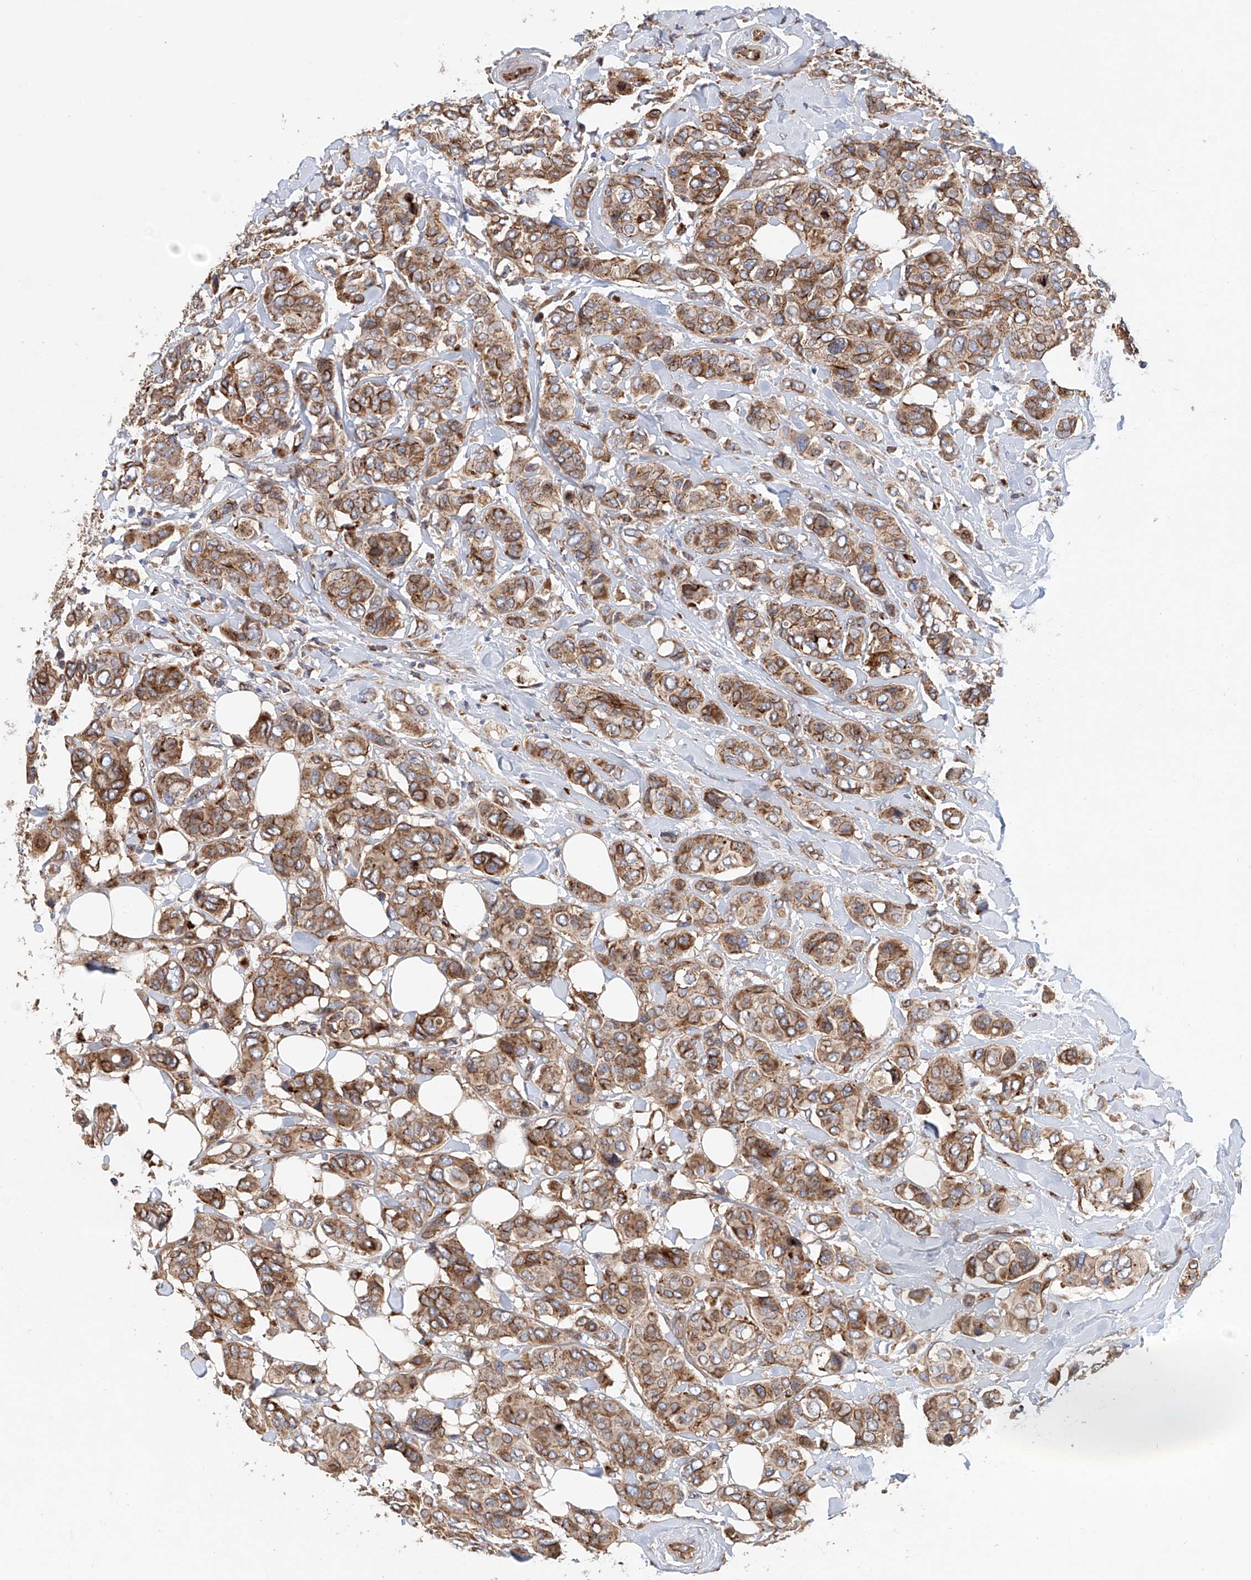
{"staining": {"intensity": "moderate", "quantity": ">75%", "location": "cytoplasmic/membranous"}, "tissue": "breast cancer", "cell_type": "Tumor cells", "image_type": "cancer", "snomed": [{"axis": "morphology", "description": "Lobular carcinoma"}, {"axis": "topography", "description": "Breast"}], "caption": "Lobular carcinoma (breast) was stained to show a protein in brown. There is medium levels of moderate cytoplasmic/membranous expression in about >75% of tumor cells.", "gene": "HGSNAT", "patient": {"sex": "female", "age": 51}}